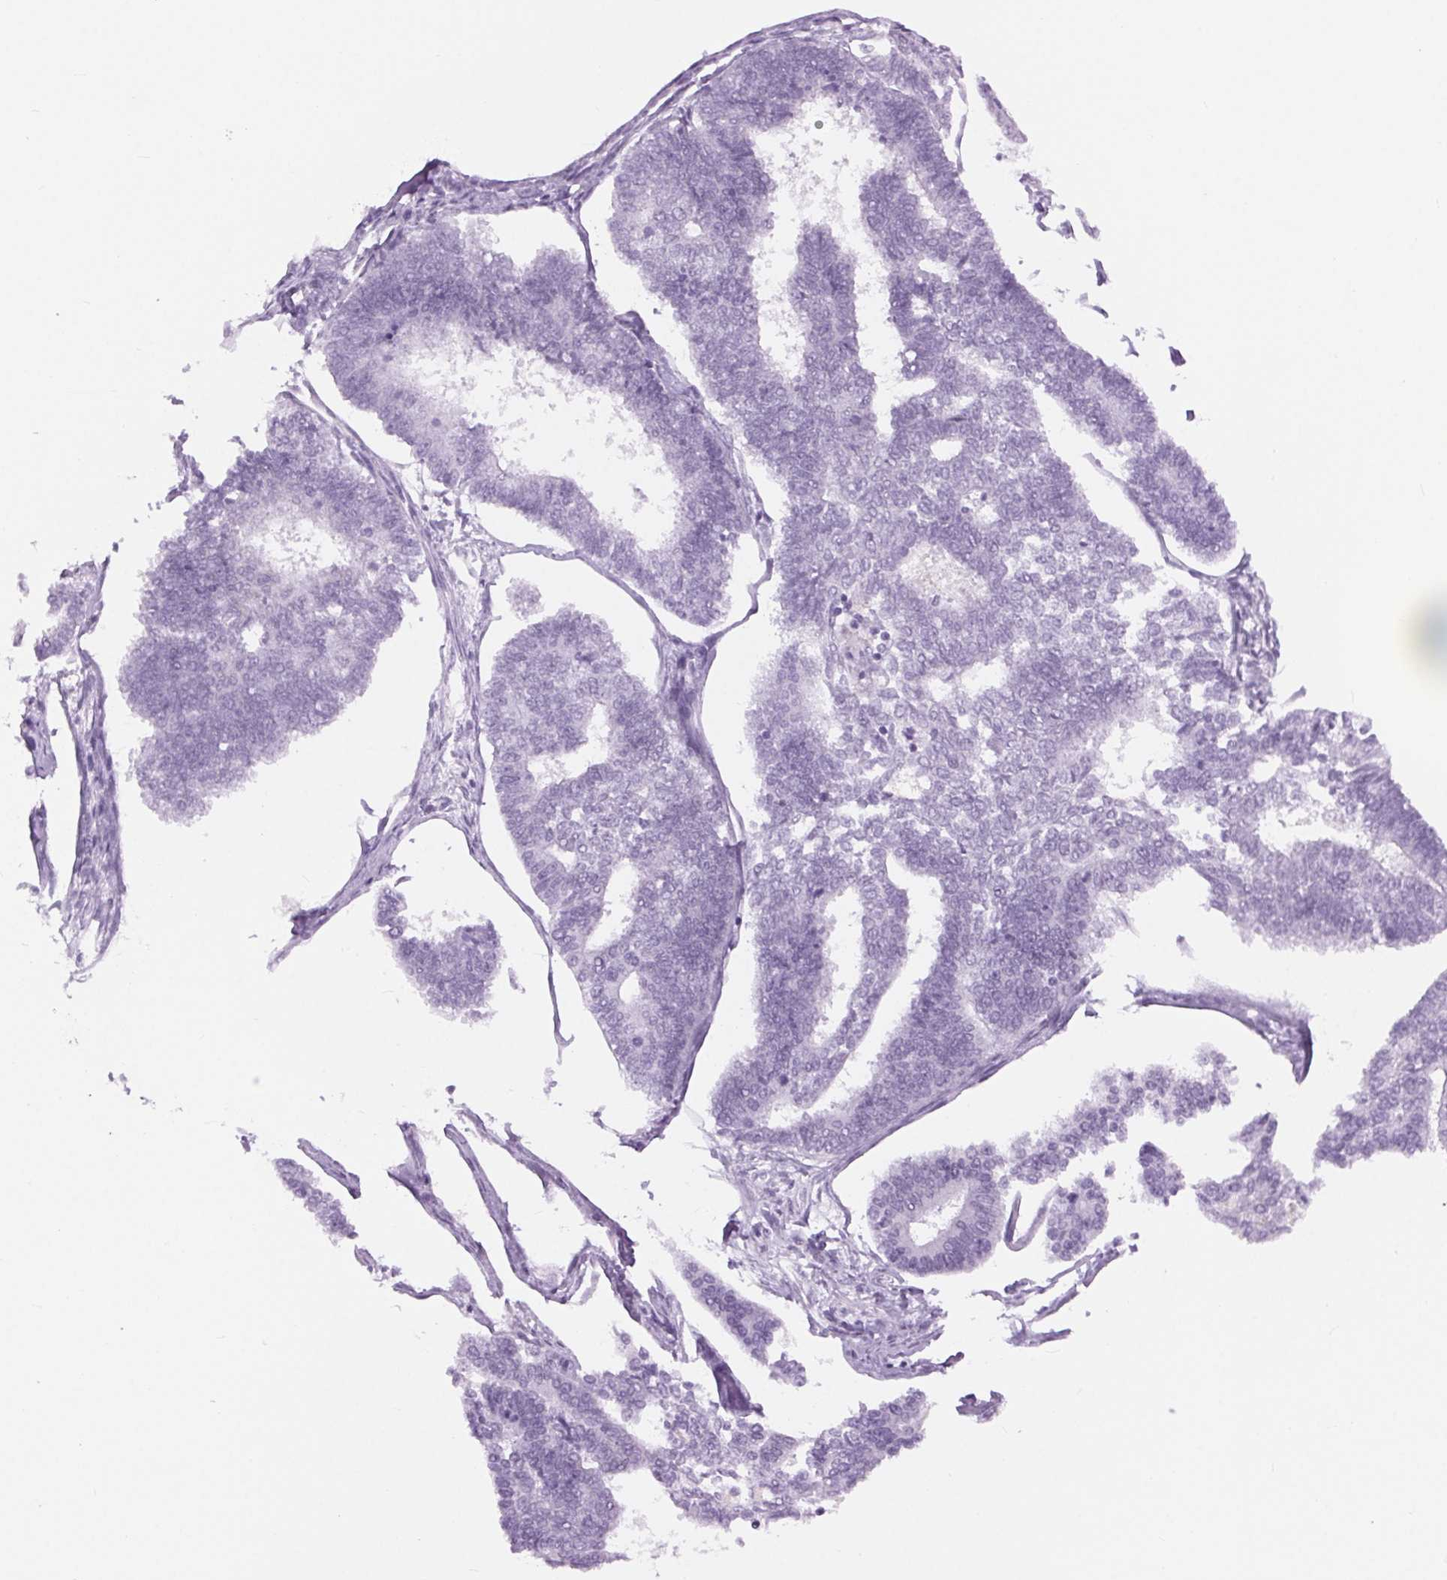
{"staining": {"intensity": "negative", "quantity": "none", "location": "none"}, "tissue": "endometrial cancer", "cell_type": "Tumor cells", "image_type": "cancer", "snomed": [{"axis": "morphology", "description": "Adenocarcinoma, NOS"}, {"axis": "topography", "description": "Endometrium"}], "caption": "This is an immunohistochemistry (IHC) photomicrograph of human endometrial adenocarcinoma. There is no expression in tumor cells.", "gene": "BEND2", "patient": {"sex": "female", "age": 70}}